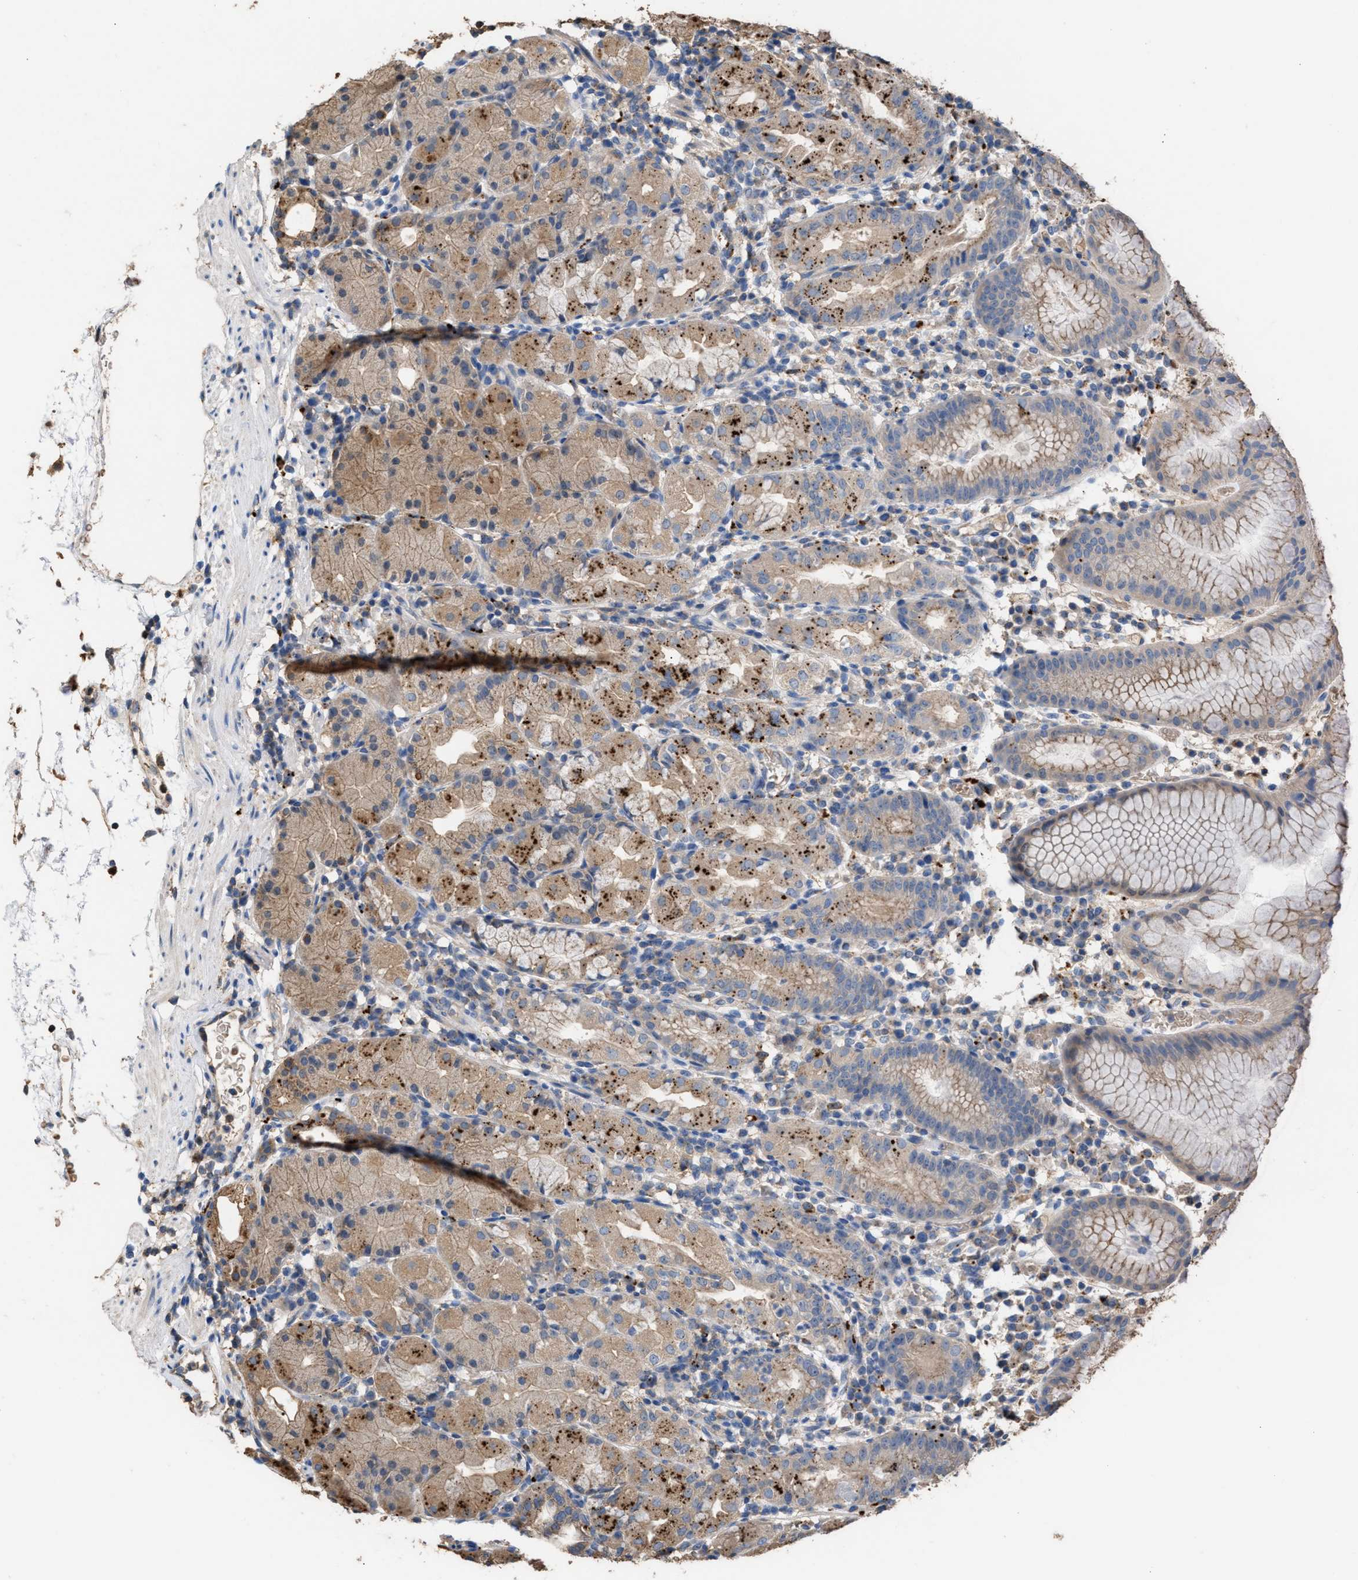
{"staining": {"intensity": "moderate", "quantity": "<25%", "location": "cytoplasmic/membranous"}, "tissue": "stomach", "cell_type": "Glandular cells", "image_type": "normal", "snomed": [{"axis": "morphology", "description": "Normal tissue, NOS"}, {"axis": "topography", "description": "Stomach"}, {"axis": "topography", "description": "Stomach, lower"}], "caption": "This is an image of immunohistochemistry staining of normal stomach, which shows moderate staining in the cytoplasmic/membranous of glandular cells.", "gene": "ELMO3", "patient": {"sex": "female", "age": 75}}